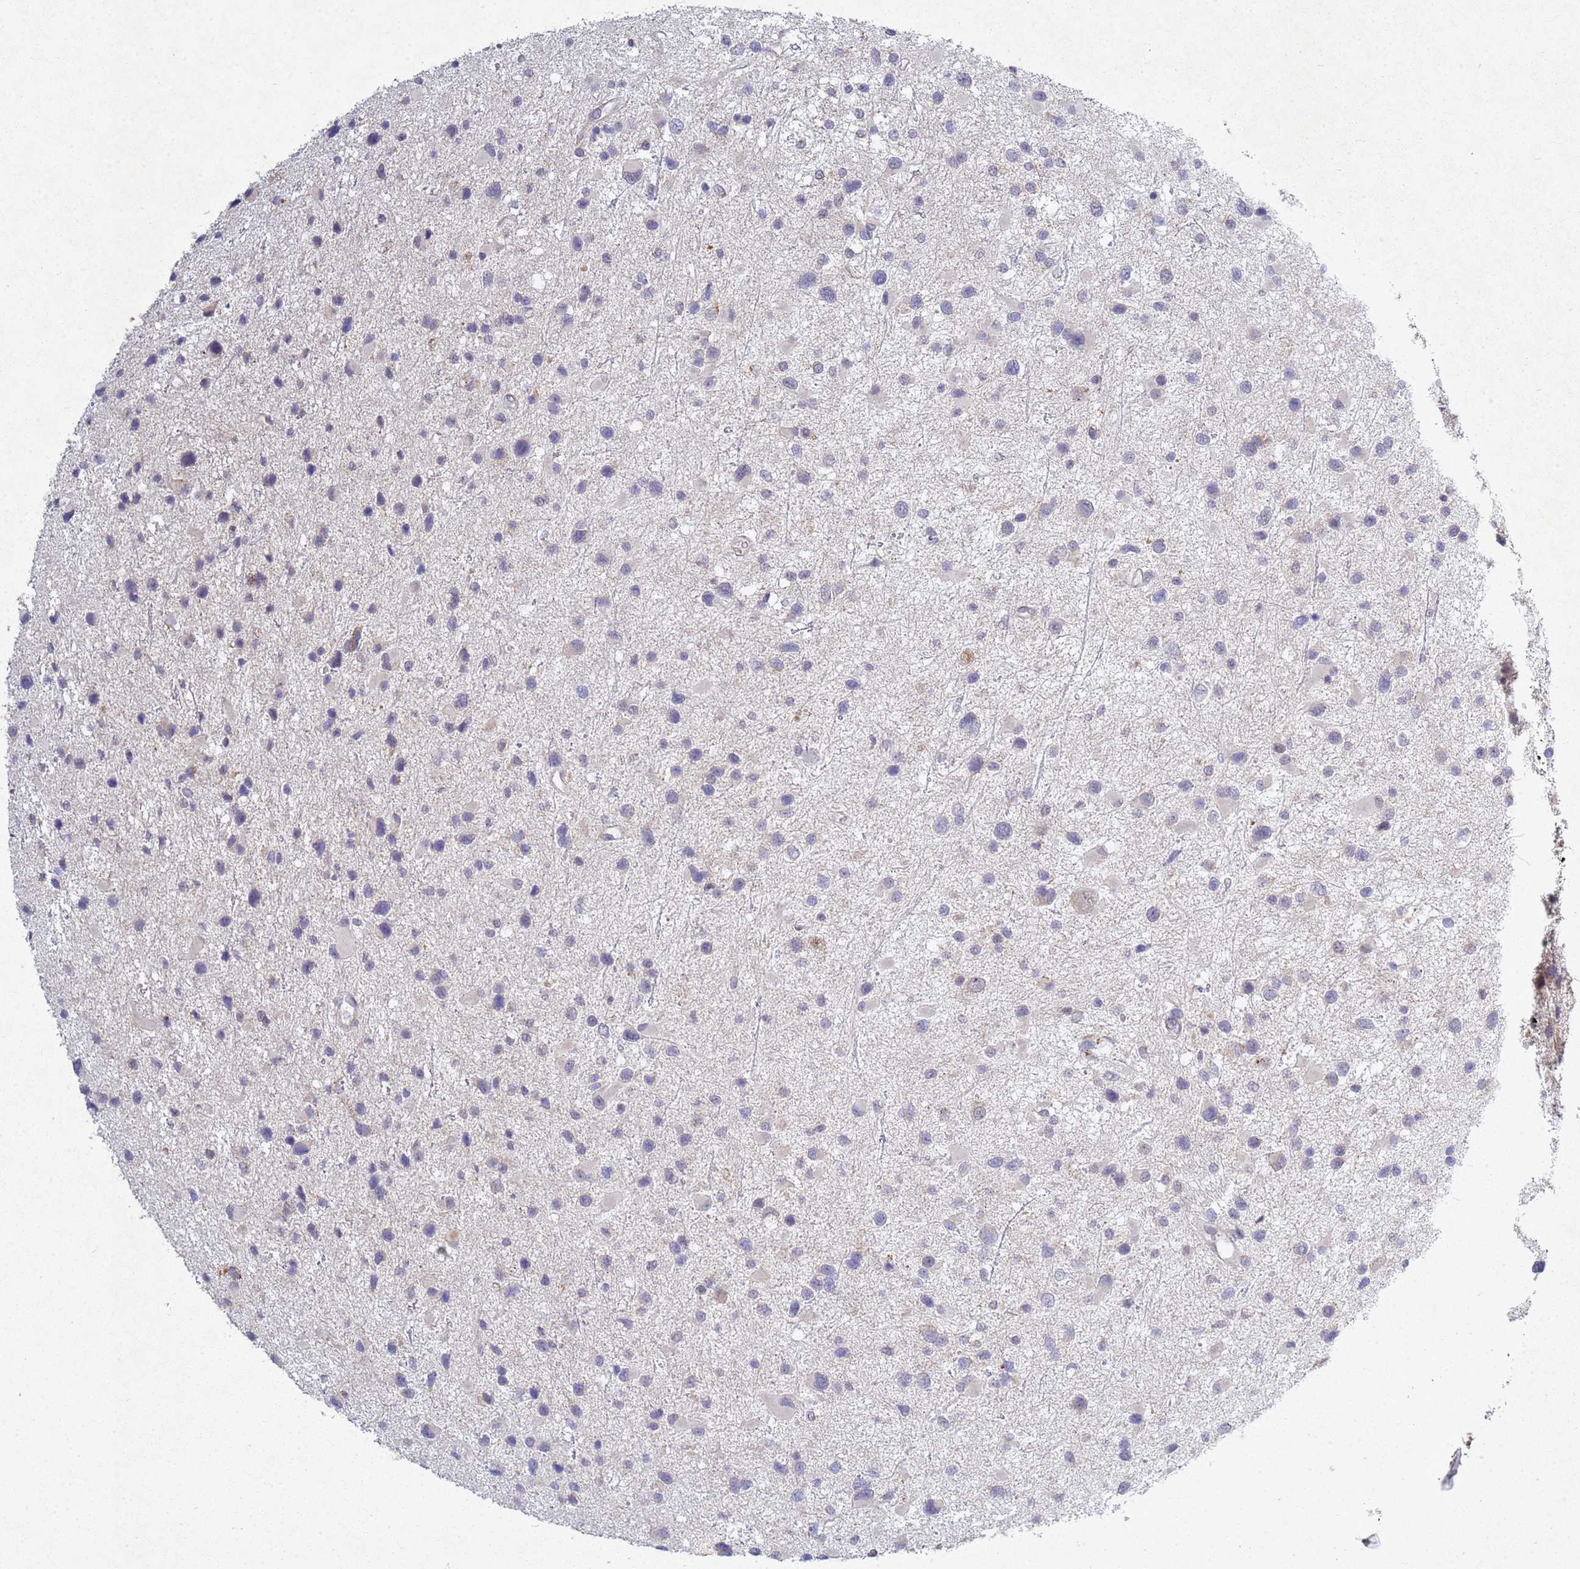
{"staining": {"intensity": "weak", "quantity": "<25%", "location": "cytoplasmic/membranous"}, "tissue": "glioma", "cell_type": "Tumor cells", "image_type": "cancer", "snomed": [{"axis": "morphology", "description": "Glioma, malignant, Low grade"}, {"axis": "topography", "description": "Brain"}], "caption": "Immunohistochemistry (IHC) histopathology image of glioma stained for a protein (brown), which shows no staining in tumor cells. (Stains: DAB immunohistochemistry (IHC) with hematoxylin counter stain, Microscopy: brightfield microscopy at high magnification).", "gene": "TNPO2", "patient": {"sex": "female", "age": 32}}